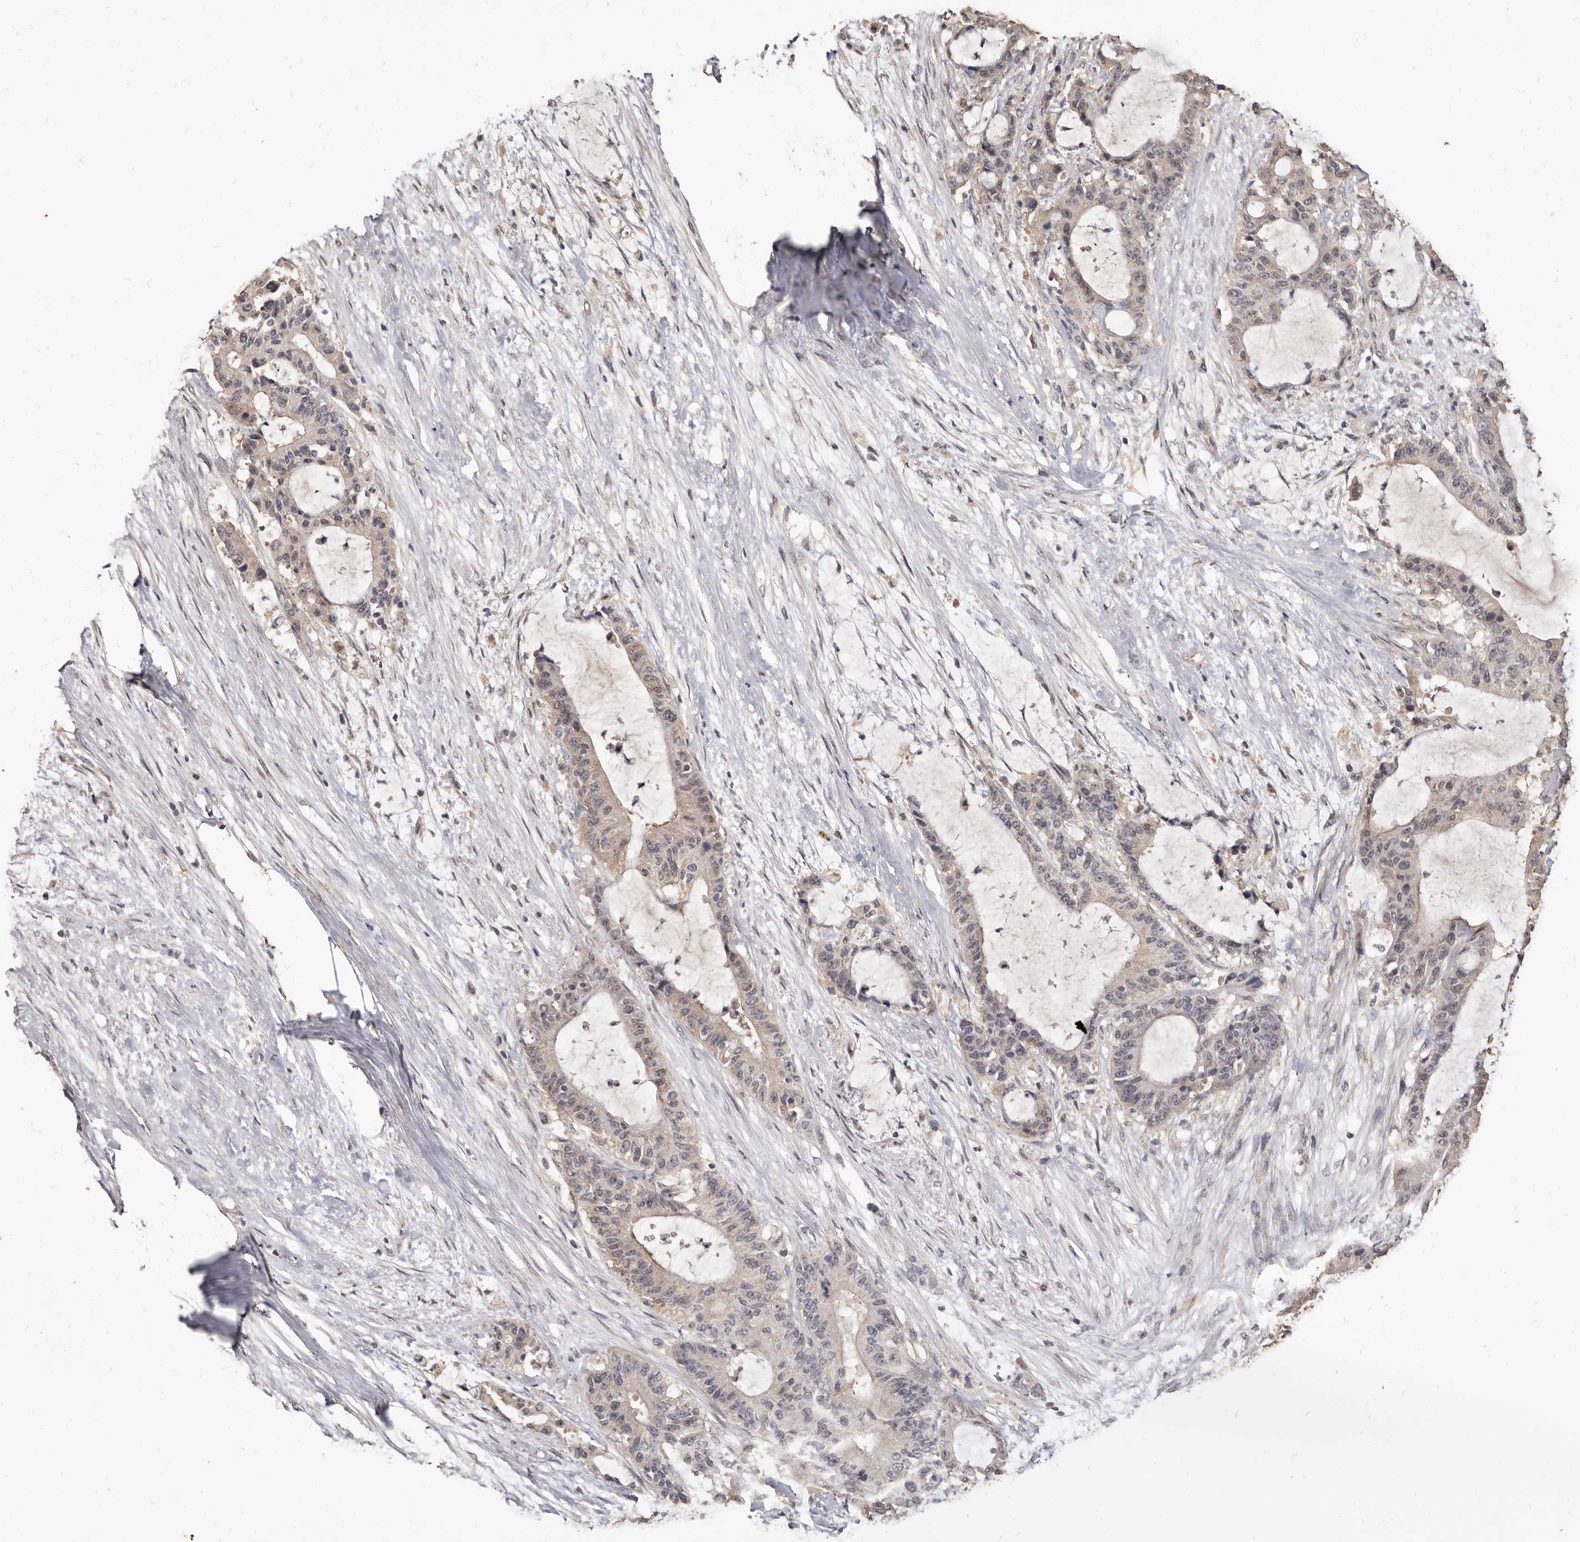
{"staining": {"intensity": "negative", "quantity": "none", "location": "none"}, "tissue": "liver cancer", "cell_type": "Tumor cells", "image_type": "cancer", "snomed": [{"axis": "morphology", "description": "Normal tissue, NOS"}, {"axis": "morphology", "description": "Cholangiocarcinoma"}, {"axis": "topography", "description": "Liver"}, {"axis": "topography", "description": "Peripheral nerve tissue"}], "caption": "This is an immunohistochemistry image of liver cholangiocarcinoma. There is no expression in tumor cells.", "gene": "INAVA", "patient": {"sex": "female", "age": 73}}